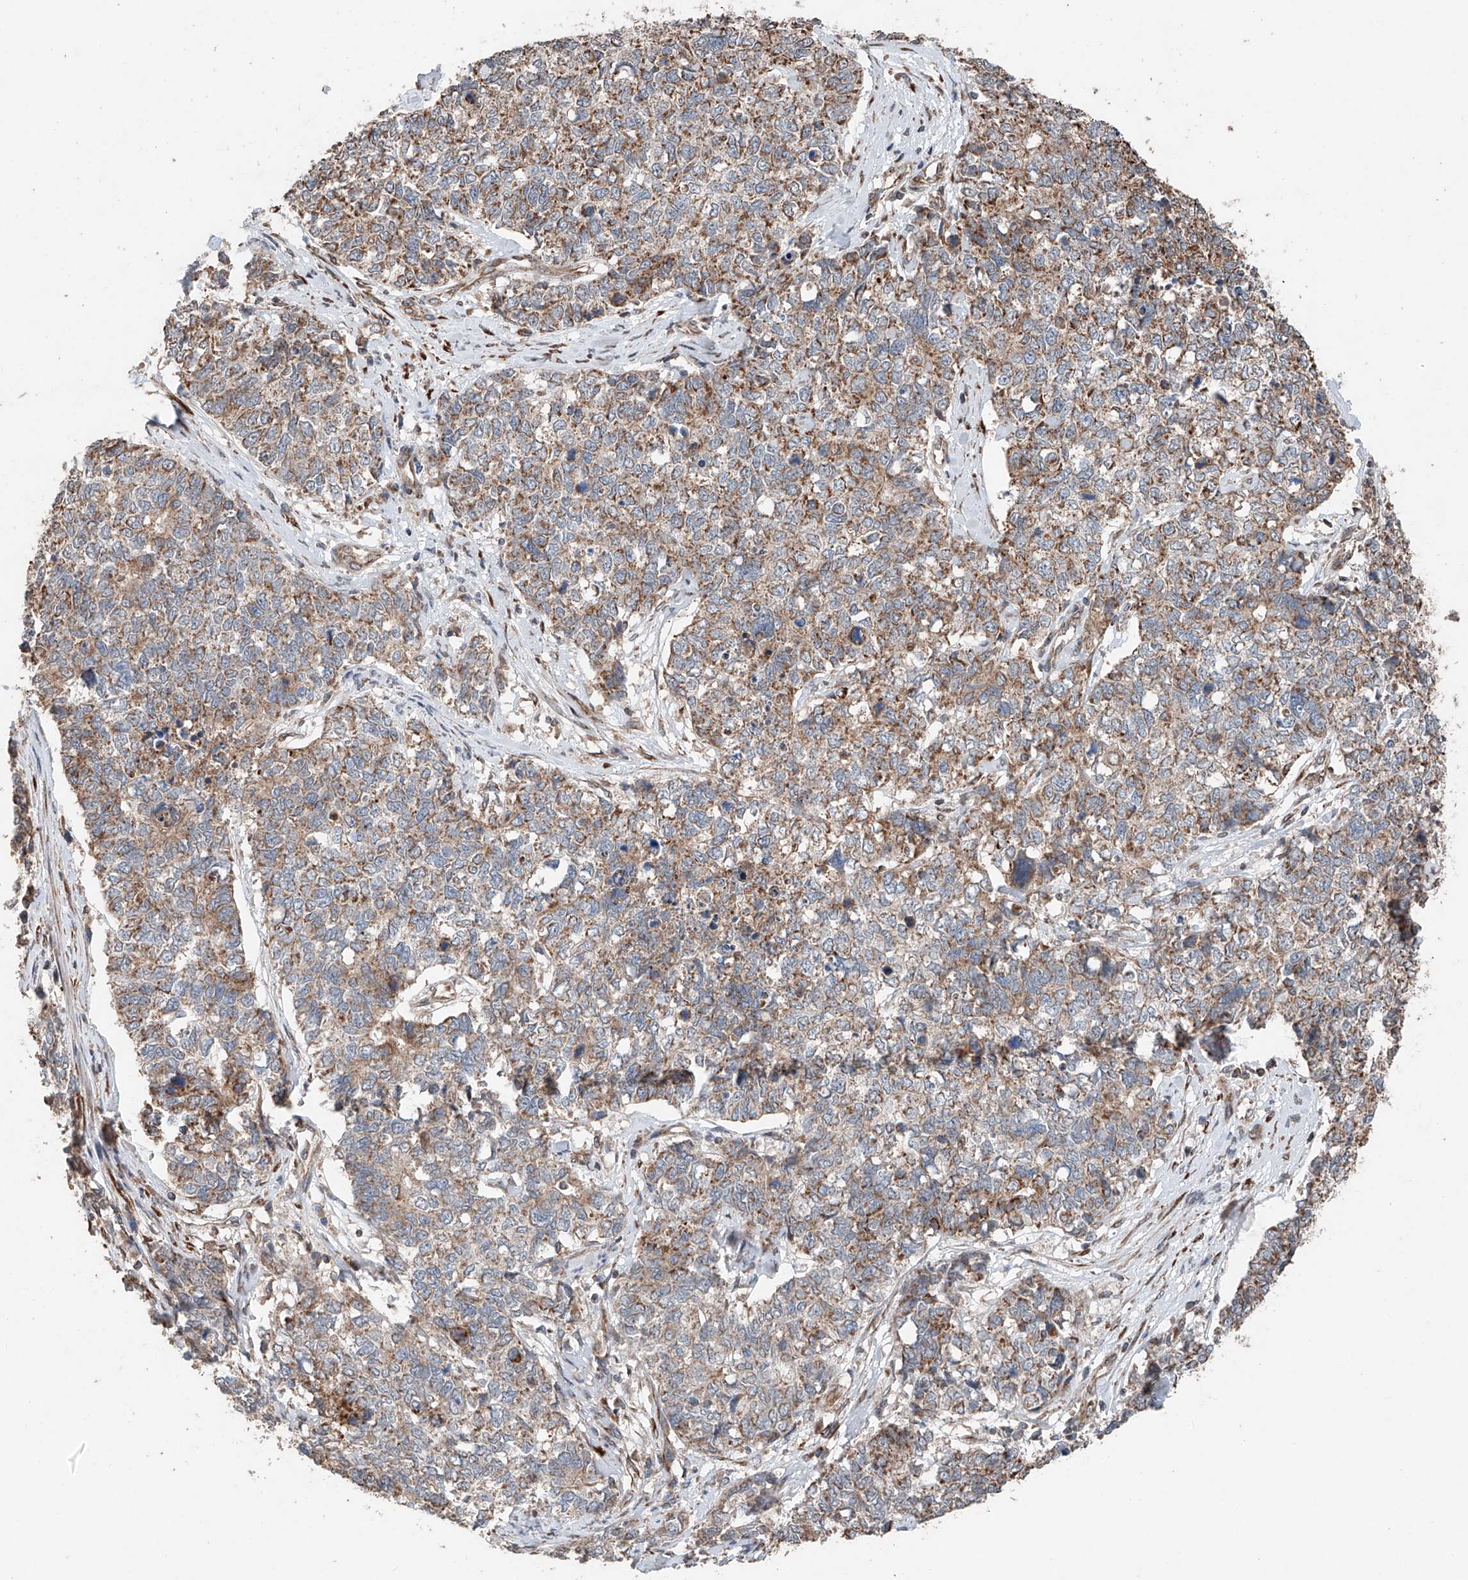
{"staining": {"intensity": "weak", "quantity": ">75%", "location": "cytoplasmic/membranous"}, "tissue": "cervical cancer", "cell_type": "Tumor cells", "image_type": "cancer", "snomed": [{"axis": "morphology", "description": "Squamous cell carcinoma, NOS"}, {"axis": "topography", "description": "Cervix"}], "caption": "The immunohistochemical stain labels weak cytoplasmic/membranous staining in tumor cells of squamous cell carcinoma (cervical) tissue.", "gene": "AP4B1", "patient": {"sex": "female", "age": 63}}